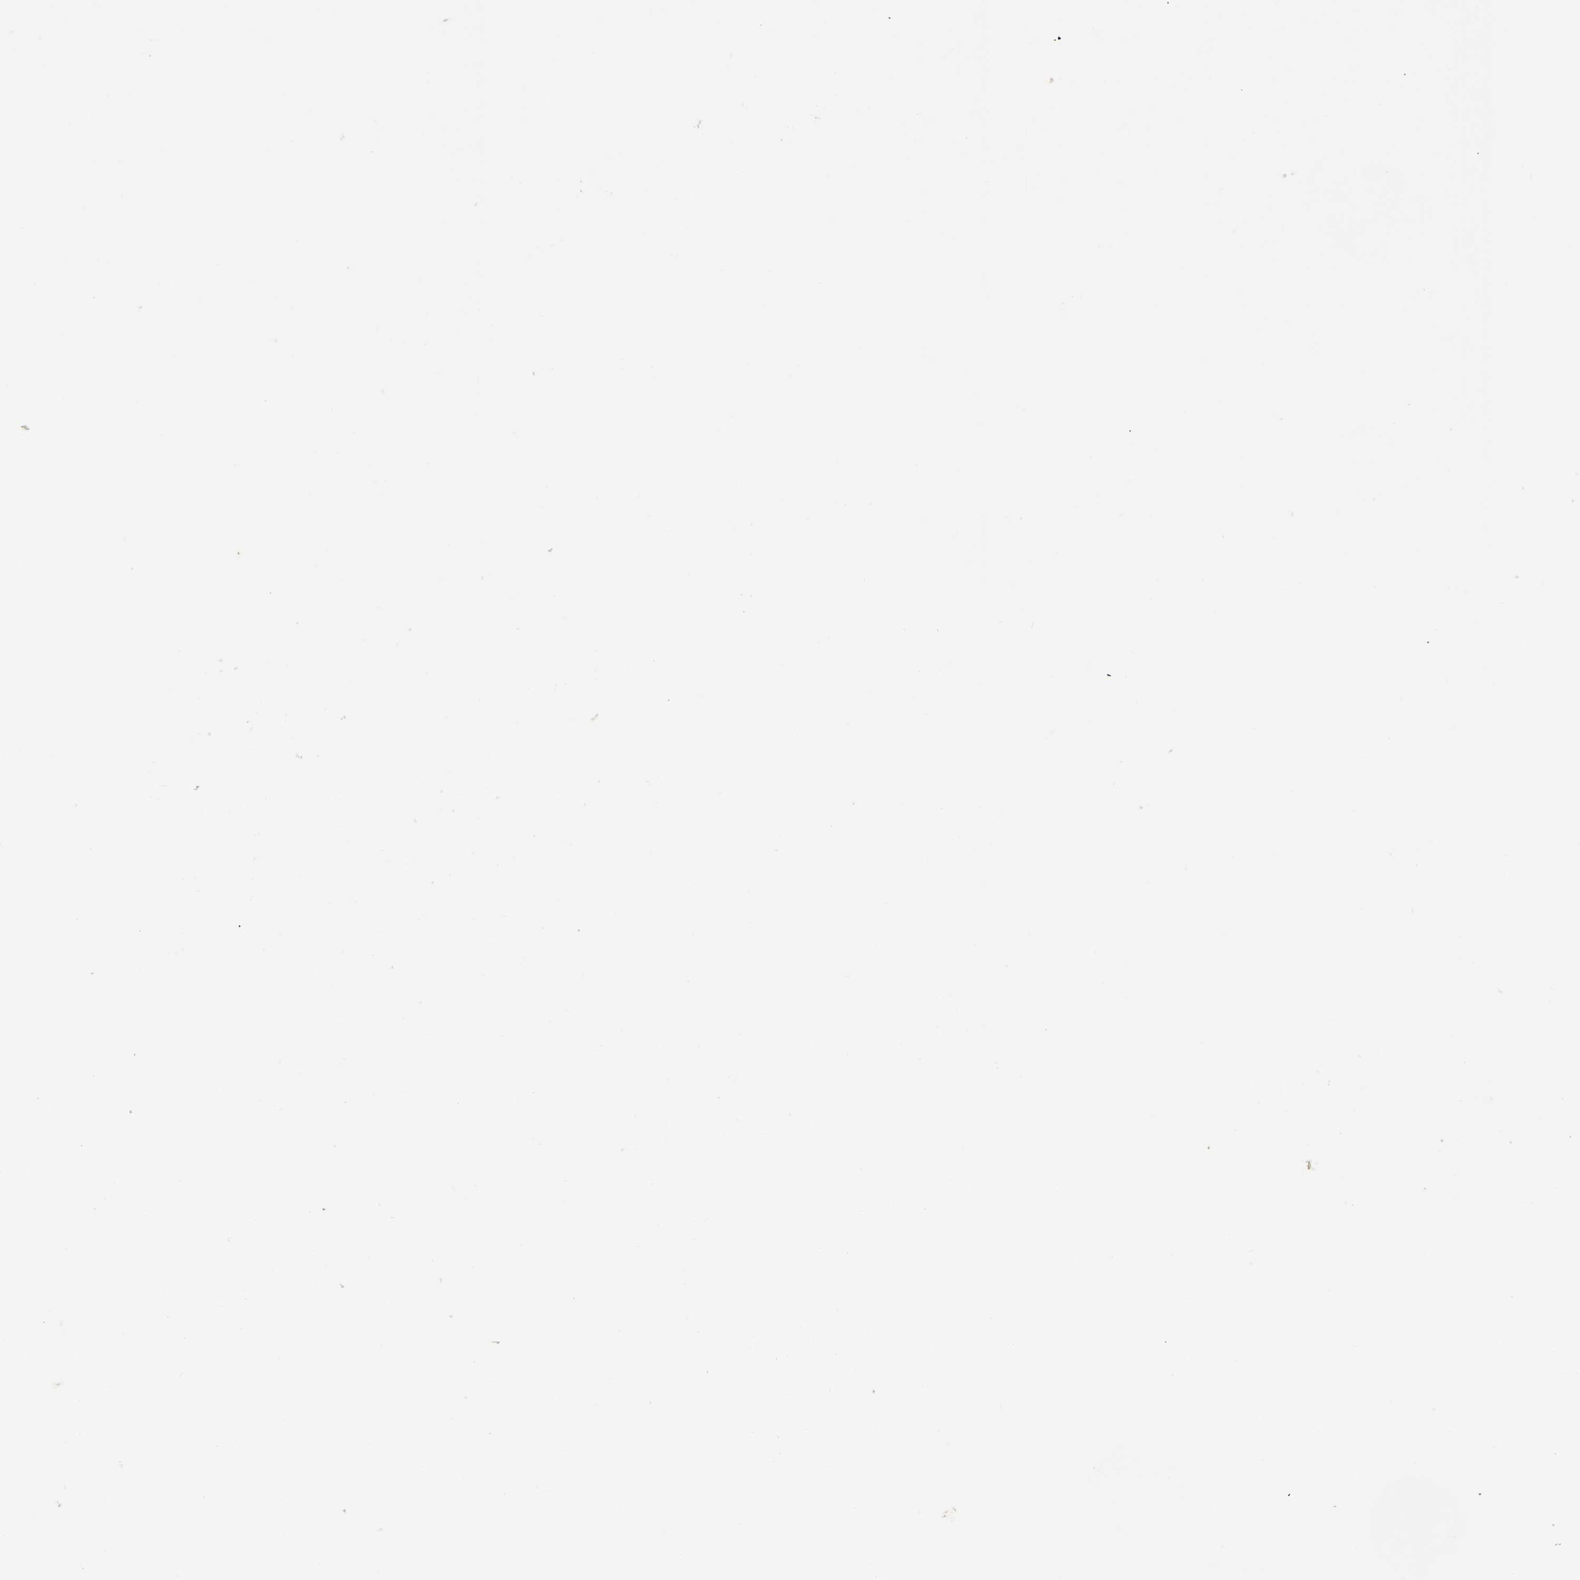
{"staining": {"intensity": "weak", "quantity": "25%-75%", "location": "cytoplasmic/membranous"}, "tissue": "cervical cancer", "cell_type": "Tumor cells", "image_type": "cancer", "snomed": [{"axis": "morphology", "description": "Adenocarcinoma, NOS"}, {"axis": "topography", "description": "Cervix"}], "caption": "The photomicrograph exhibits a brown stain indicating the presence of a protein in the cytoplasmic/membranous of tumor cells in cervical adenocarcinoma. Using DAB (3,3'-diaminobenzidine) (brown) and hematoxylin (blue) stains, captured at high magnification using brightfield microscopy.", "gene": "SYNE1", "patient": {"sex": "female", "age": 36}}